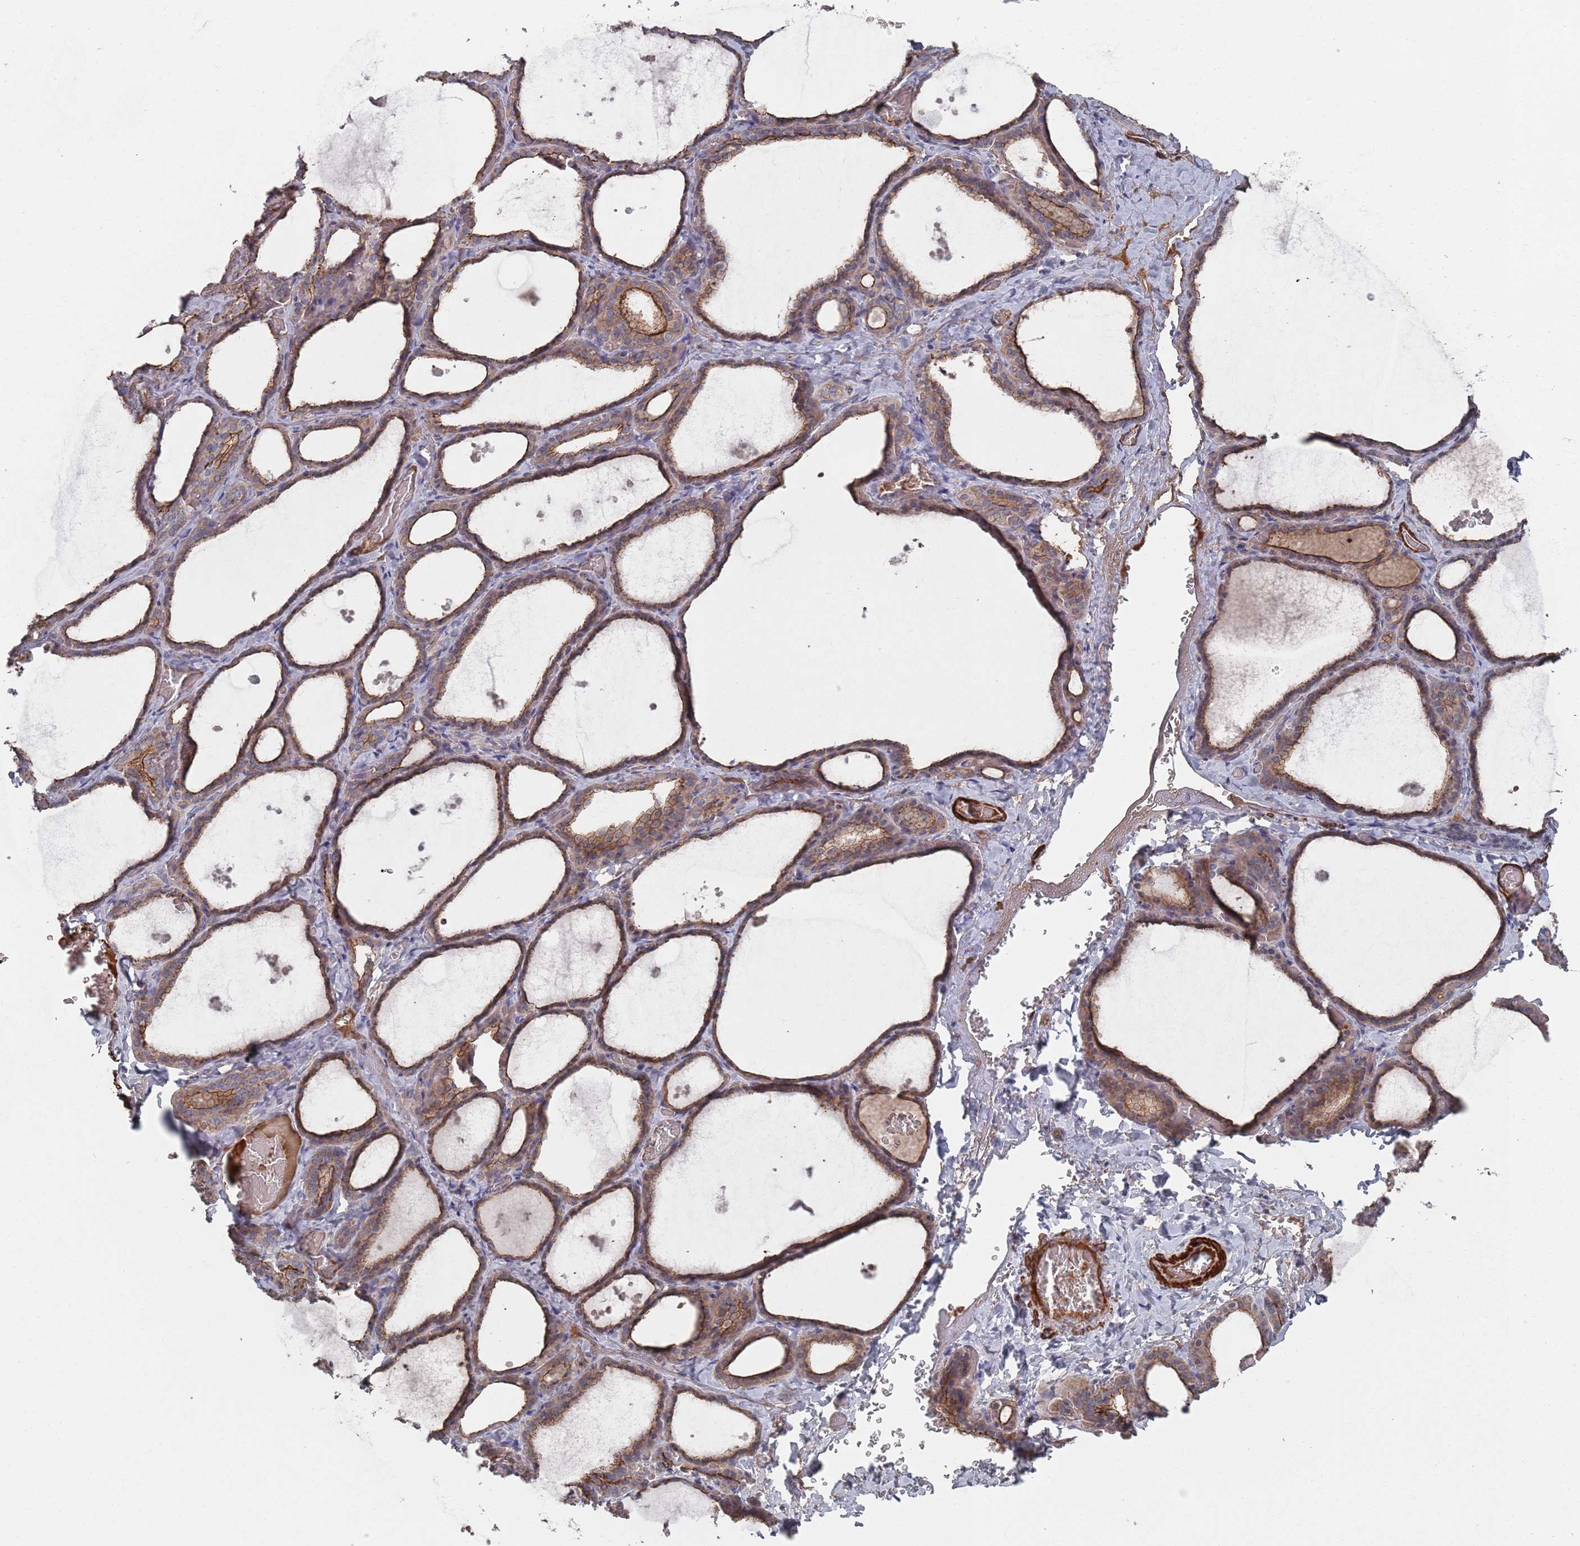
{"staining": {"intensity": "moderate", "quantity": ">75%", "location": "cytoplasmic/membranous"}, "tissue": "thyroid gland", "cell_type": "Glandular cells", "image_type": "normal", "snomed": [{"axis": "morphology", "description": "Normal tissue, NOS"}, {"axis": "topography", "description": "Thyroid gland"}], "caption": "Thyroid gland was stained to show a protein in brown. There is medium levels of moderate cytoplasmic/membranous expression in approximately >75% of glandular cells. (Brightfield microscopy of DAB IHC at high magnification).", "gene": "PLEKHA4", "patient": {"sex": "female", "age": 39}}